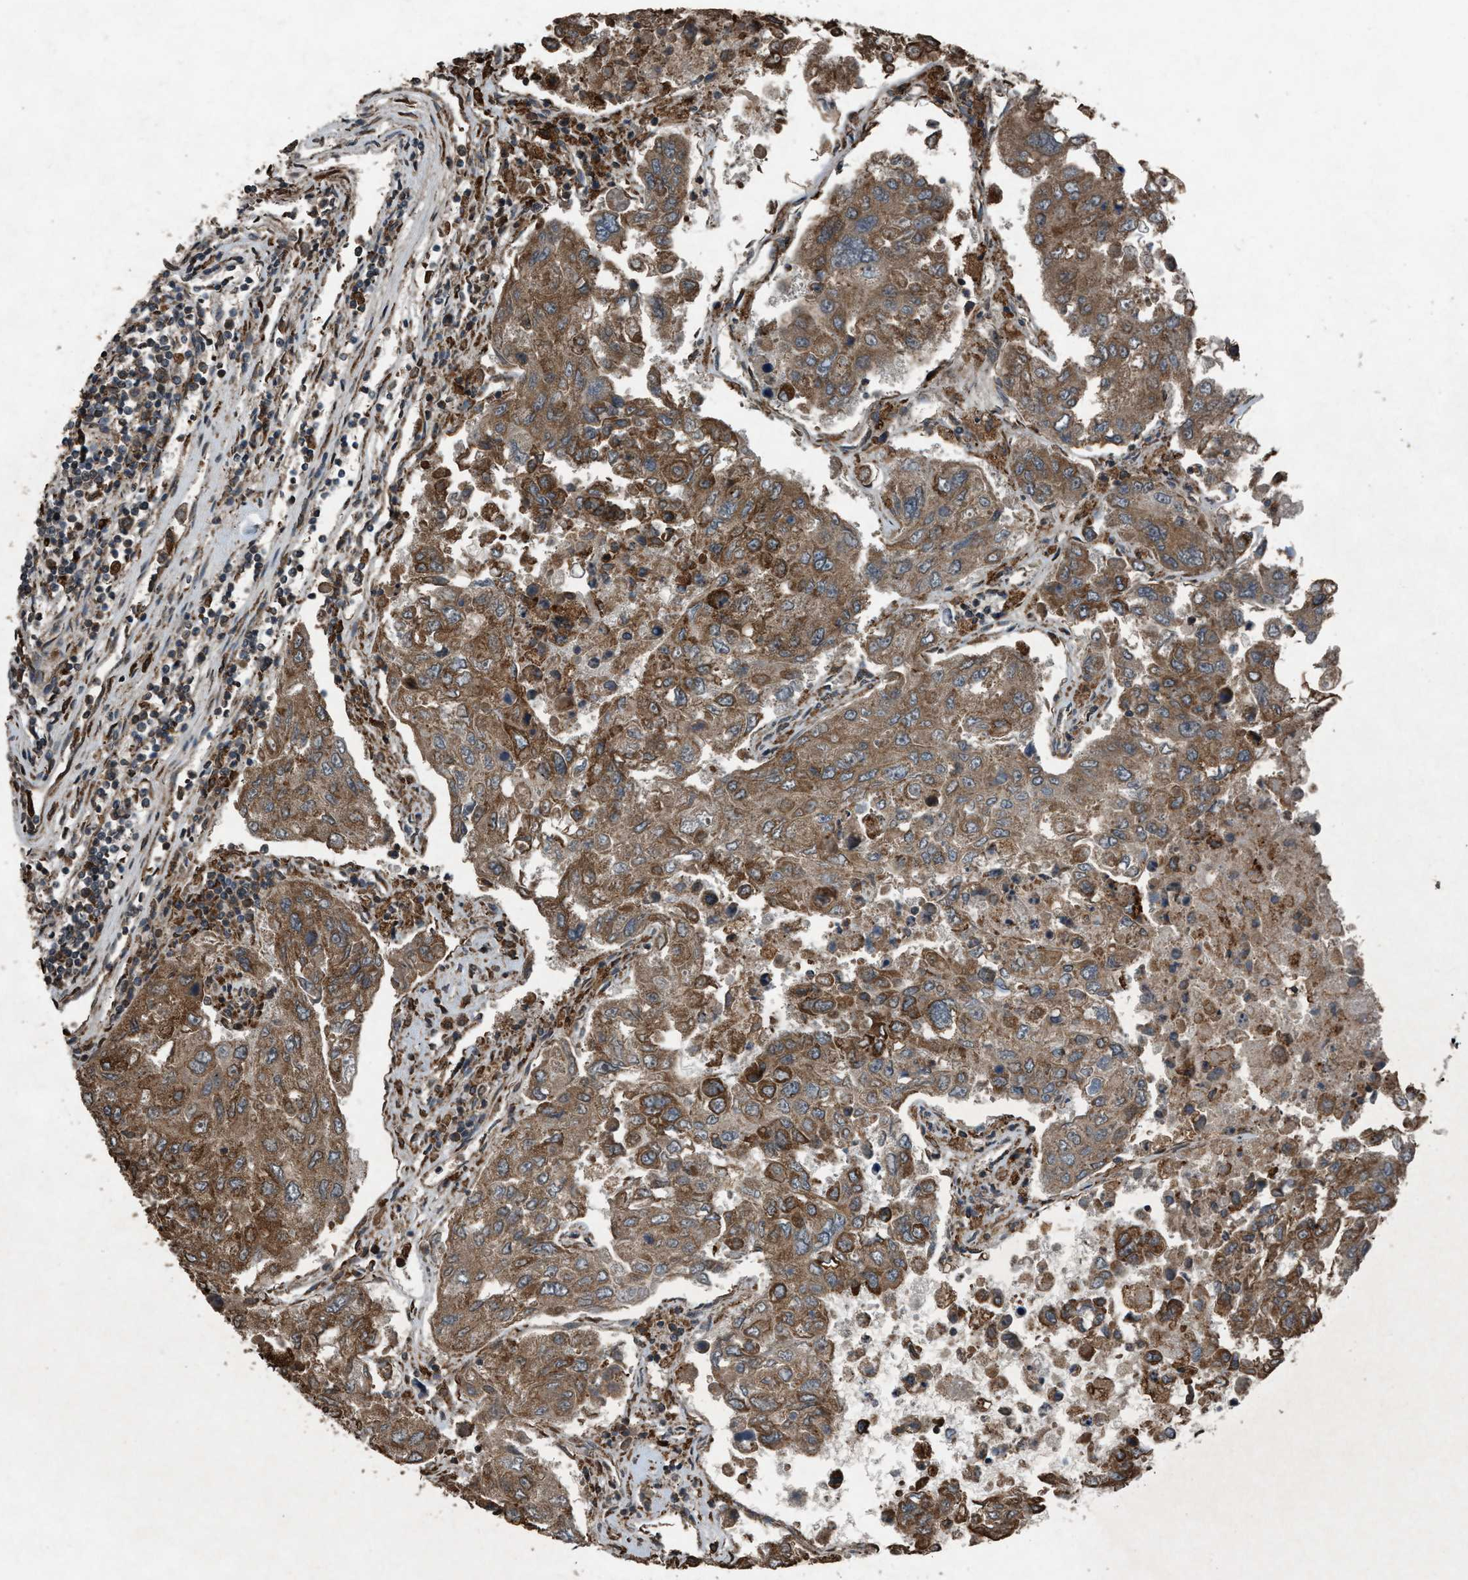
{"staining": {"intensity": "moderate", "quantity": ">75%", "location": "cytoplasmic/membranous"}, "tissue": "urothelial cancer", "cell_type": "Tumor cells", "image_type": "cancer", "snomed": [{"axis": "morphology", "description": "Urothelial carcinoma, High grade"}, {"axis": "topography", "description": "Lymph node"}, {"axis": "topography", "description": "Urinary bladder"}], "caption": "Approximately >75% of tumor cells in human urothelial carcinoma (high-grade) display moderate cytoplasmic/membranous protein staining as visualized by brown immunohistochemical staining.", "gene": "CALR", "patient": {"sex": "male", "age": 51}}